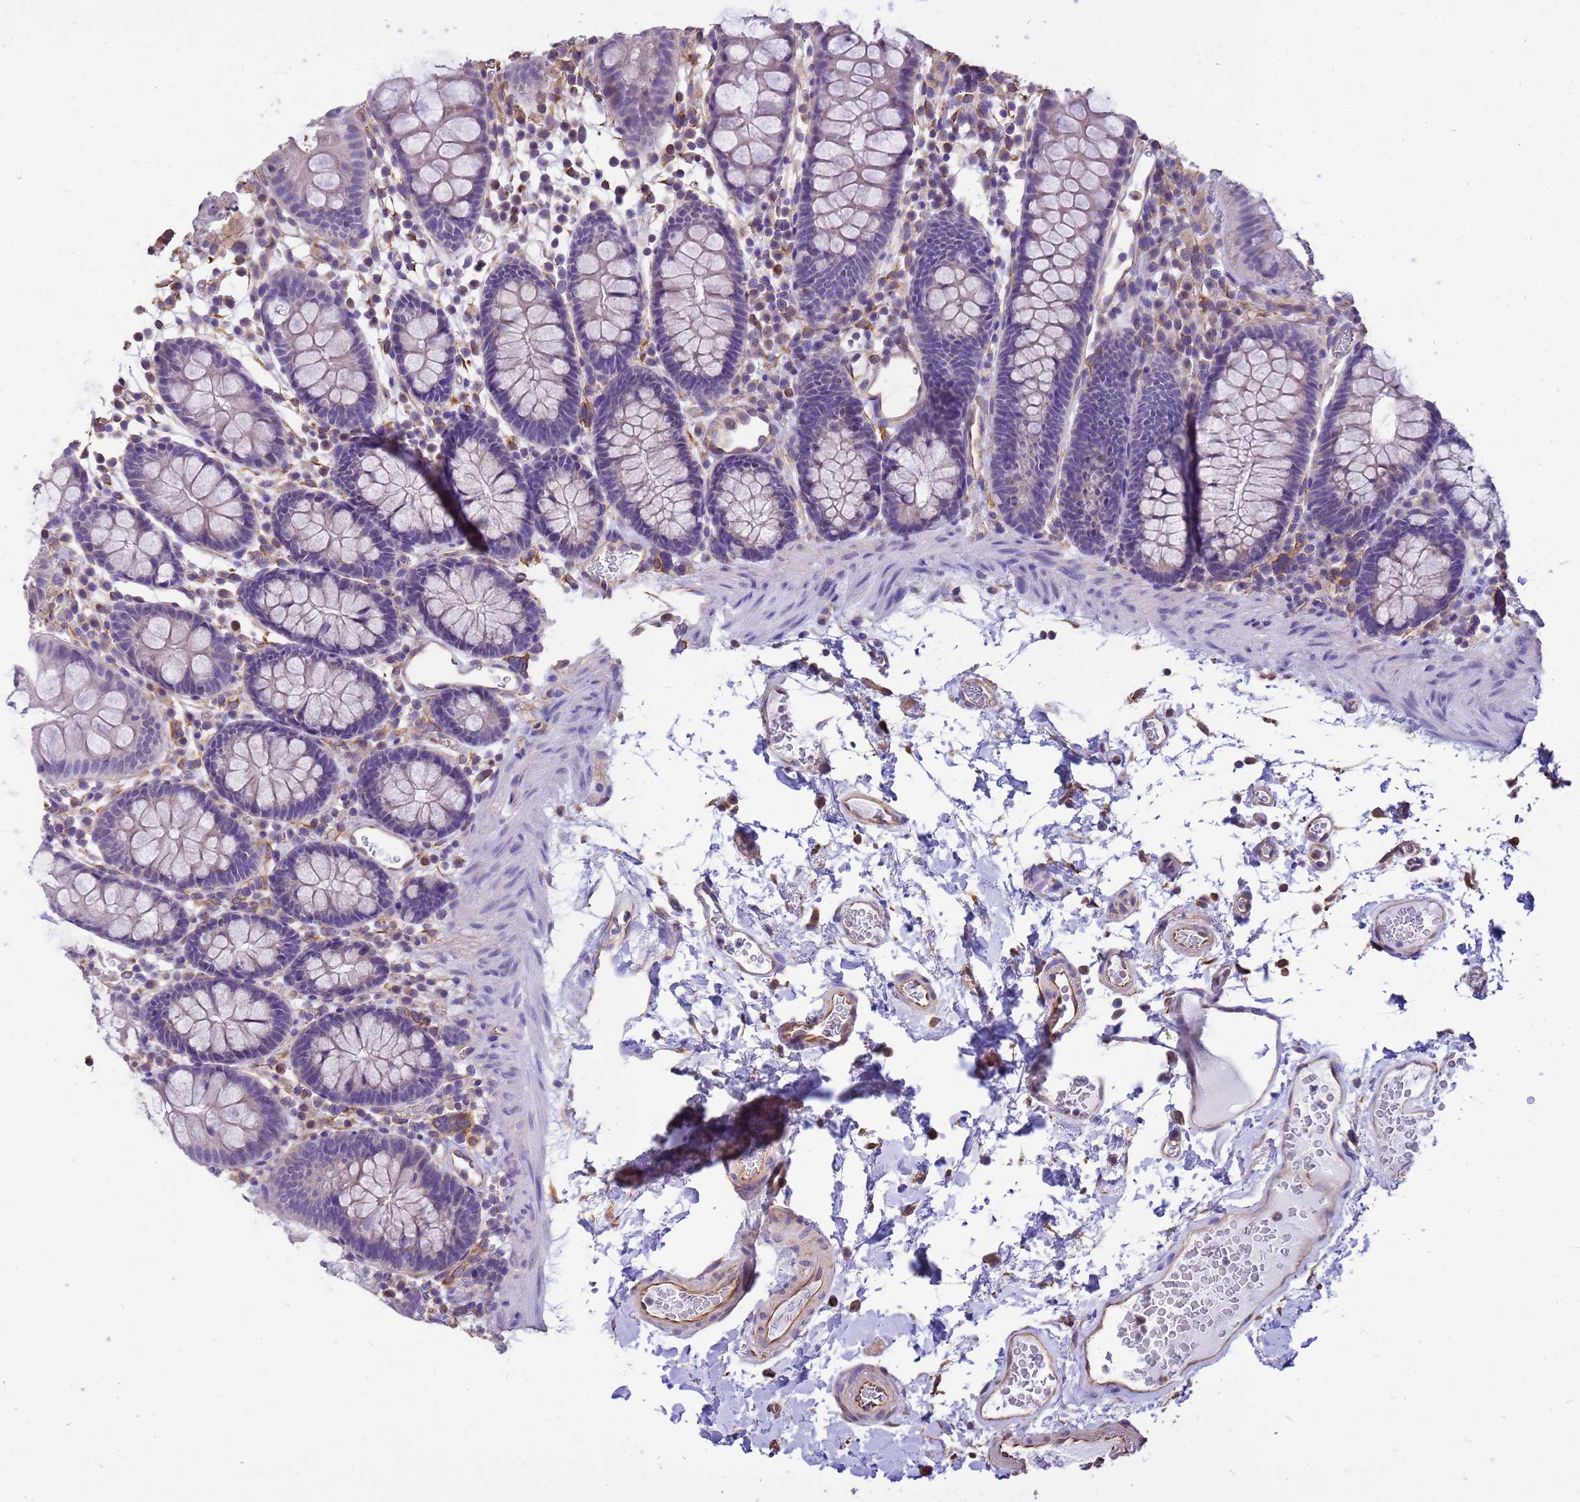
{"staining": {"intensity": "moderate", "quantity": ">75%", "location": "cytoplasmic/membranous"}, "tissue": "colon", "cell_type": "Endothelial cells", "image_type": "normal", "snomed": [{"axis": "morphology", "description": "Normal tissue, NOS"}, {"axis": "topography", "description": "Colon"}], "caption": "Endothelial cells demonstrate medium levels of moderate cytoplasmic/membranous staining in approximately >75% of cells in unremarkable colon.", "gene": "TCEAL3", "patient": {"sex": "male", "age": 75}}